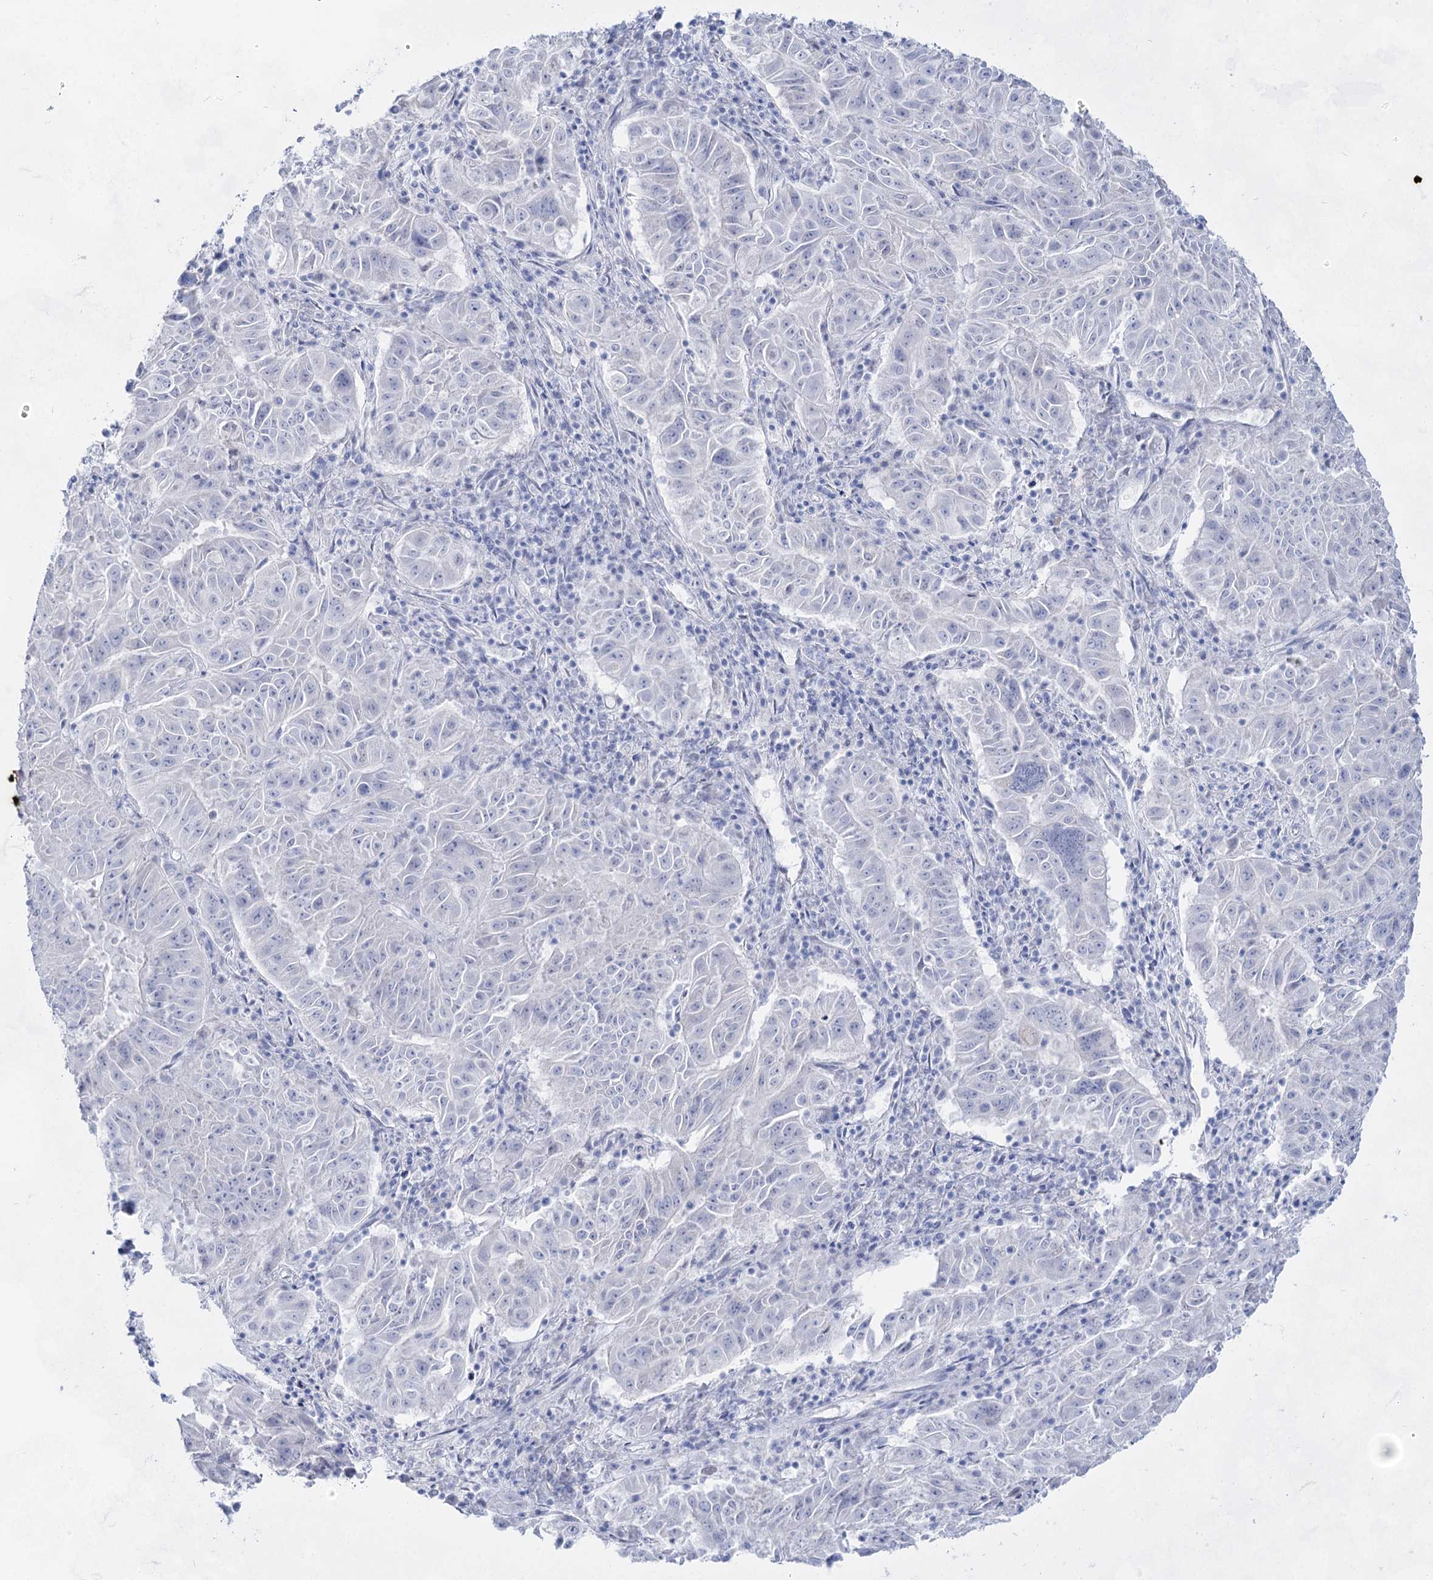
{"staining": {"intensity": "negative", "quantity": "none", "location": "none"}, "tissue": "pancreatic cancer", "cell_type": "Tumor cells", "image_type": "cancer", "snomed": [{"axis": "morphology", "description": "Adenocarcinoma, NOS"}, {"axis": "topography", "description": "Pancreas"}], "caption": "Immunohistochemistry (IHC) histopathology image of human pancreatic cancer (adenocarcinoma) stained for a protein (brown), which displays no staining in tumor cells.", "gene": "ACRV1", "patient": {"sex": "male", "age": 63}}